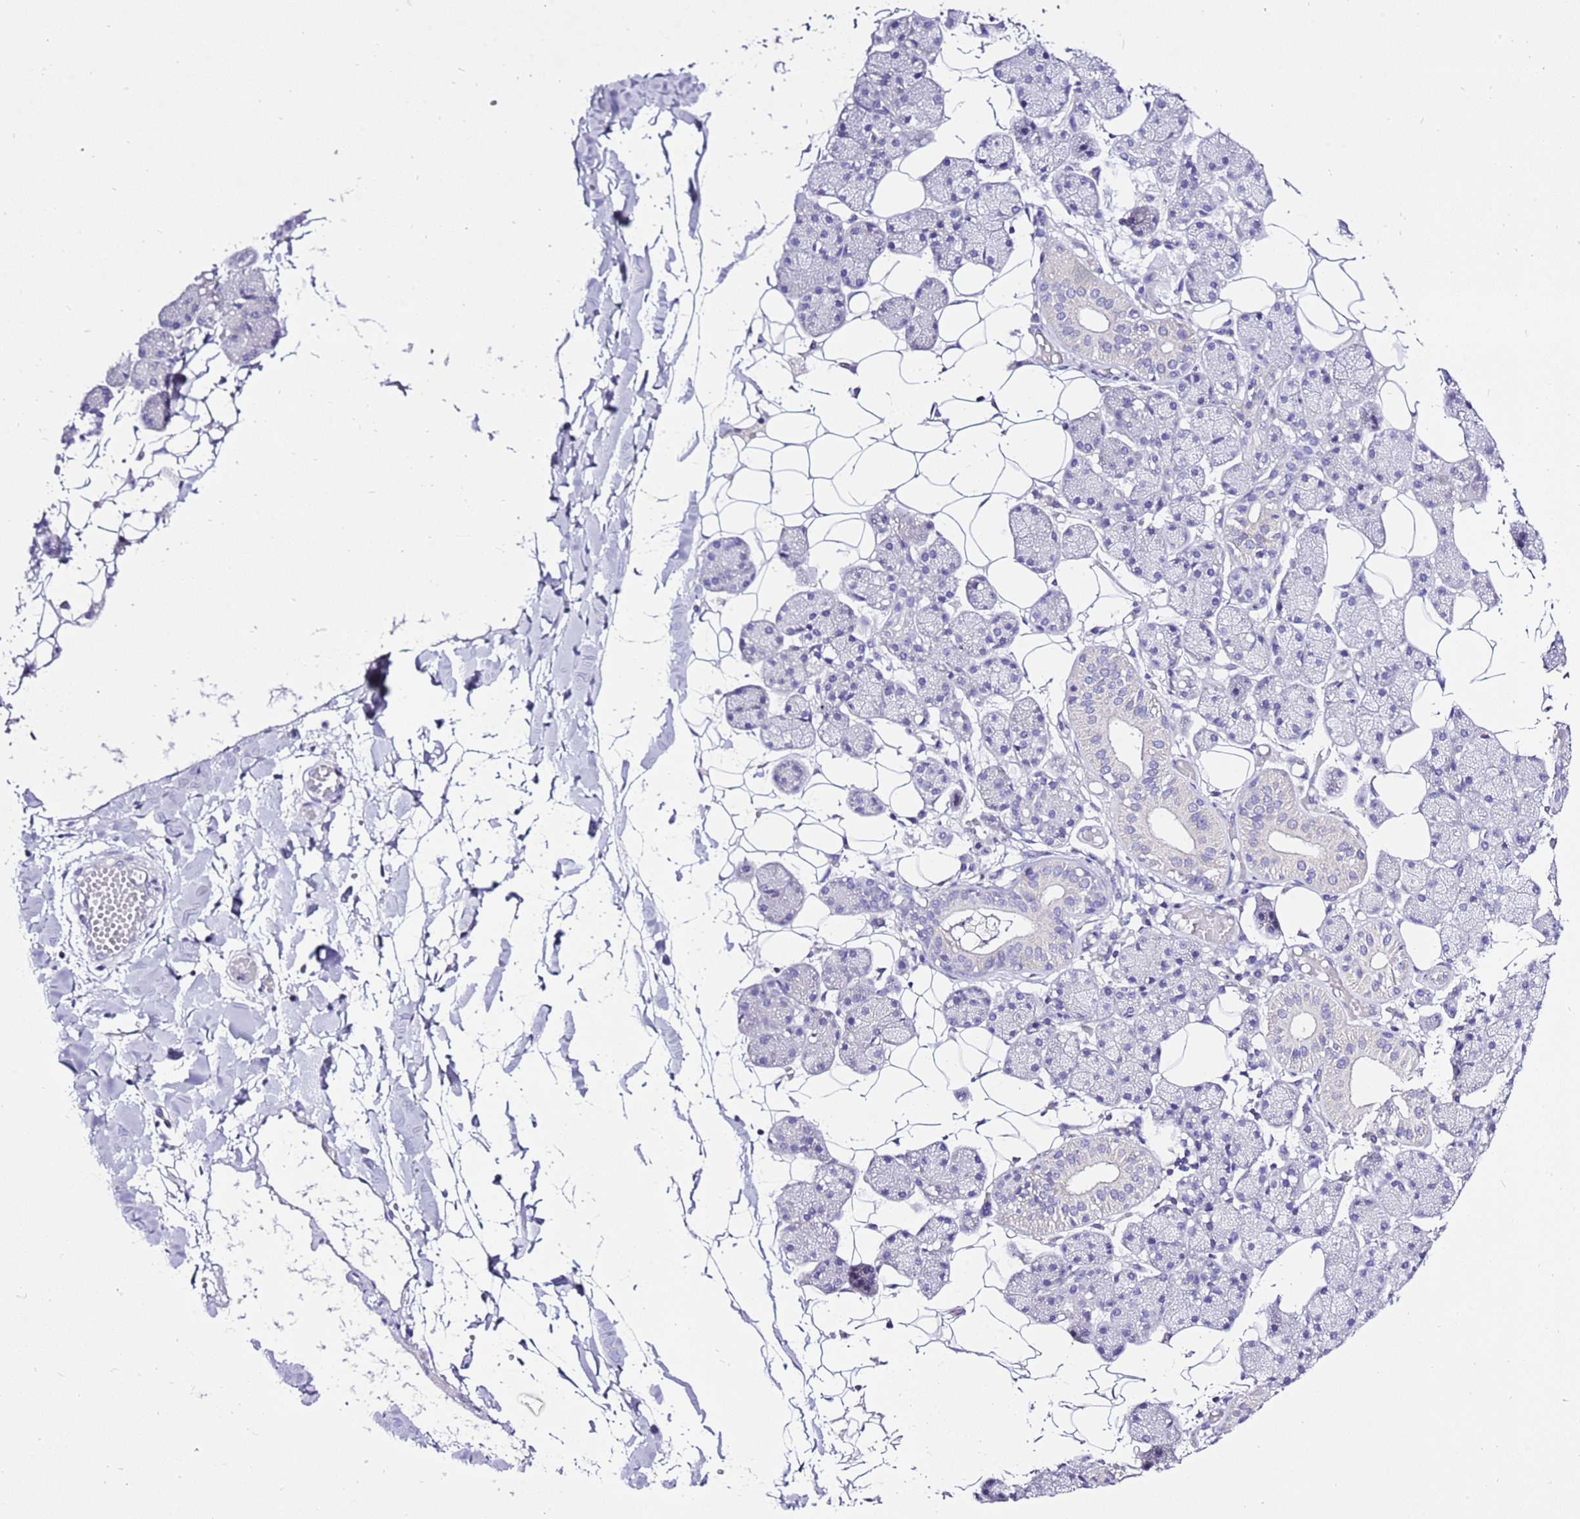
{"staining": {"intensity": "negative", "quantity": "none", "location": "none"}, "tissue": "salivary gland", "cell_type": "Glandular cells", "image_type": "normal", "snomed": [{"axis": "morphology", "description": "Normal tissue, NOS"}, {"axis": "topography", "description": "Salivary gland"}], "caption": "Salivary gland stained for a protein using immunohistochemistry reveals no staining glandular cells.", "gene": "GLCE", "patient": {"sex": "female", "age": 33}}